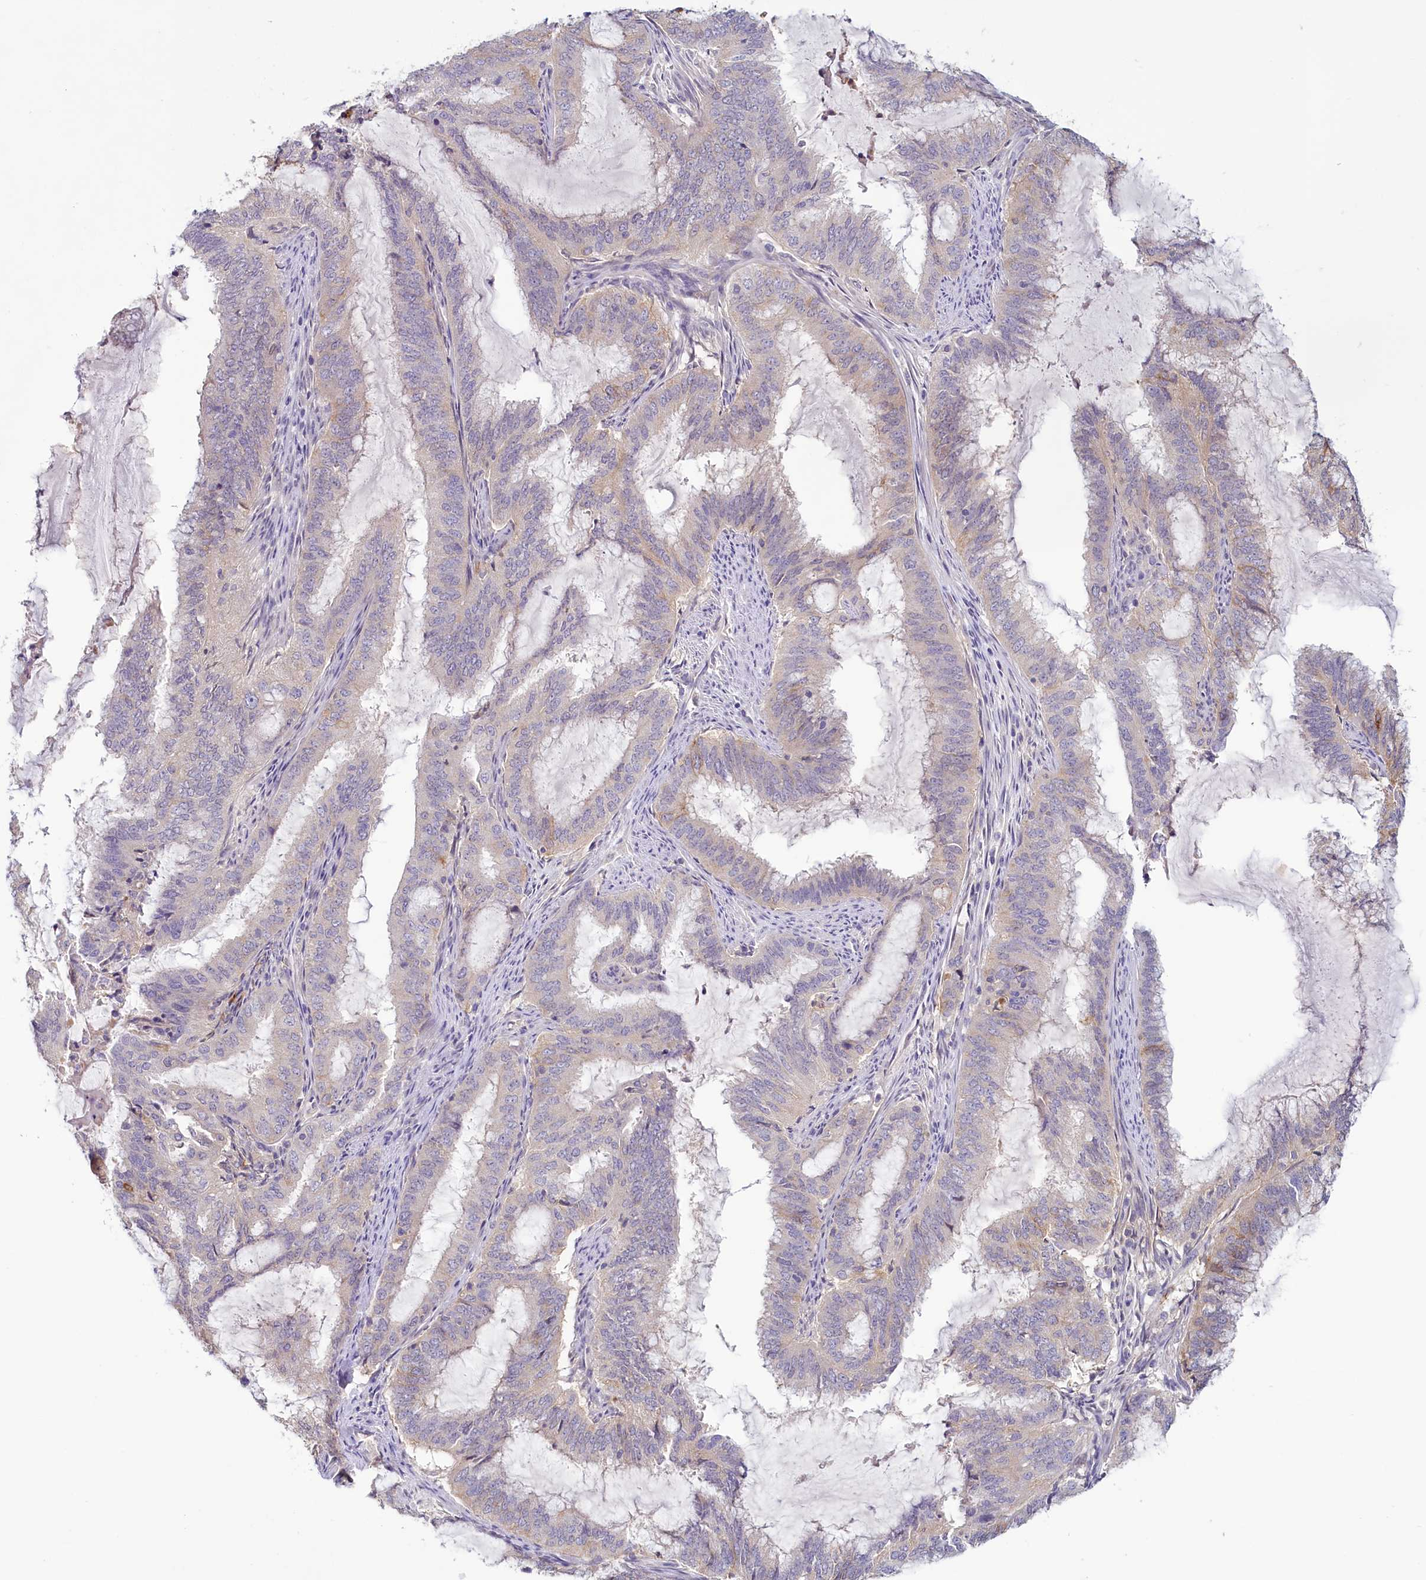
{"staining": {"intensity": "negative", "quantity": "none", "location": "none"}, "tissue": "endometrial cancer", "cell_type": "Tumor cells", "image_type": "cancer", "snomed": [{"axis": "morphology", "description": "Adenocarcinoma, NOS"}, {"axis": "topography", "description": "Endometrium"}], "caption": "An image of human endometrial cancer is negative for staining in tumor cells.", "gene": "PDE6D", "patient": {"sex": "female", "age": 51}}